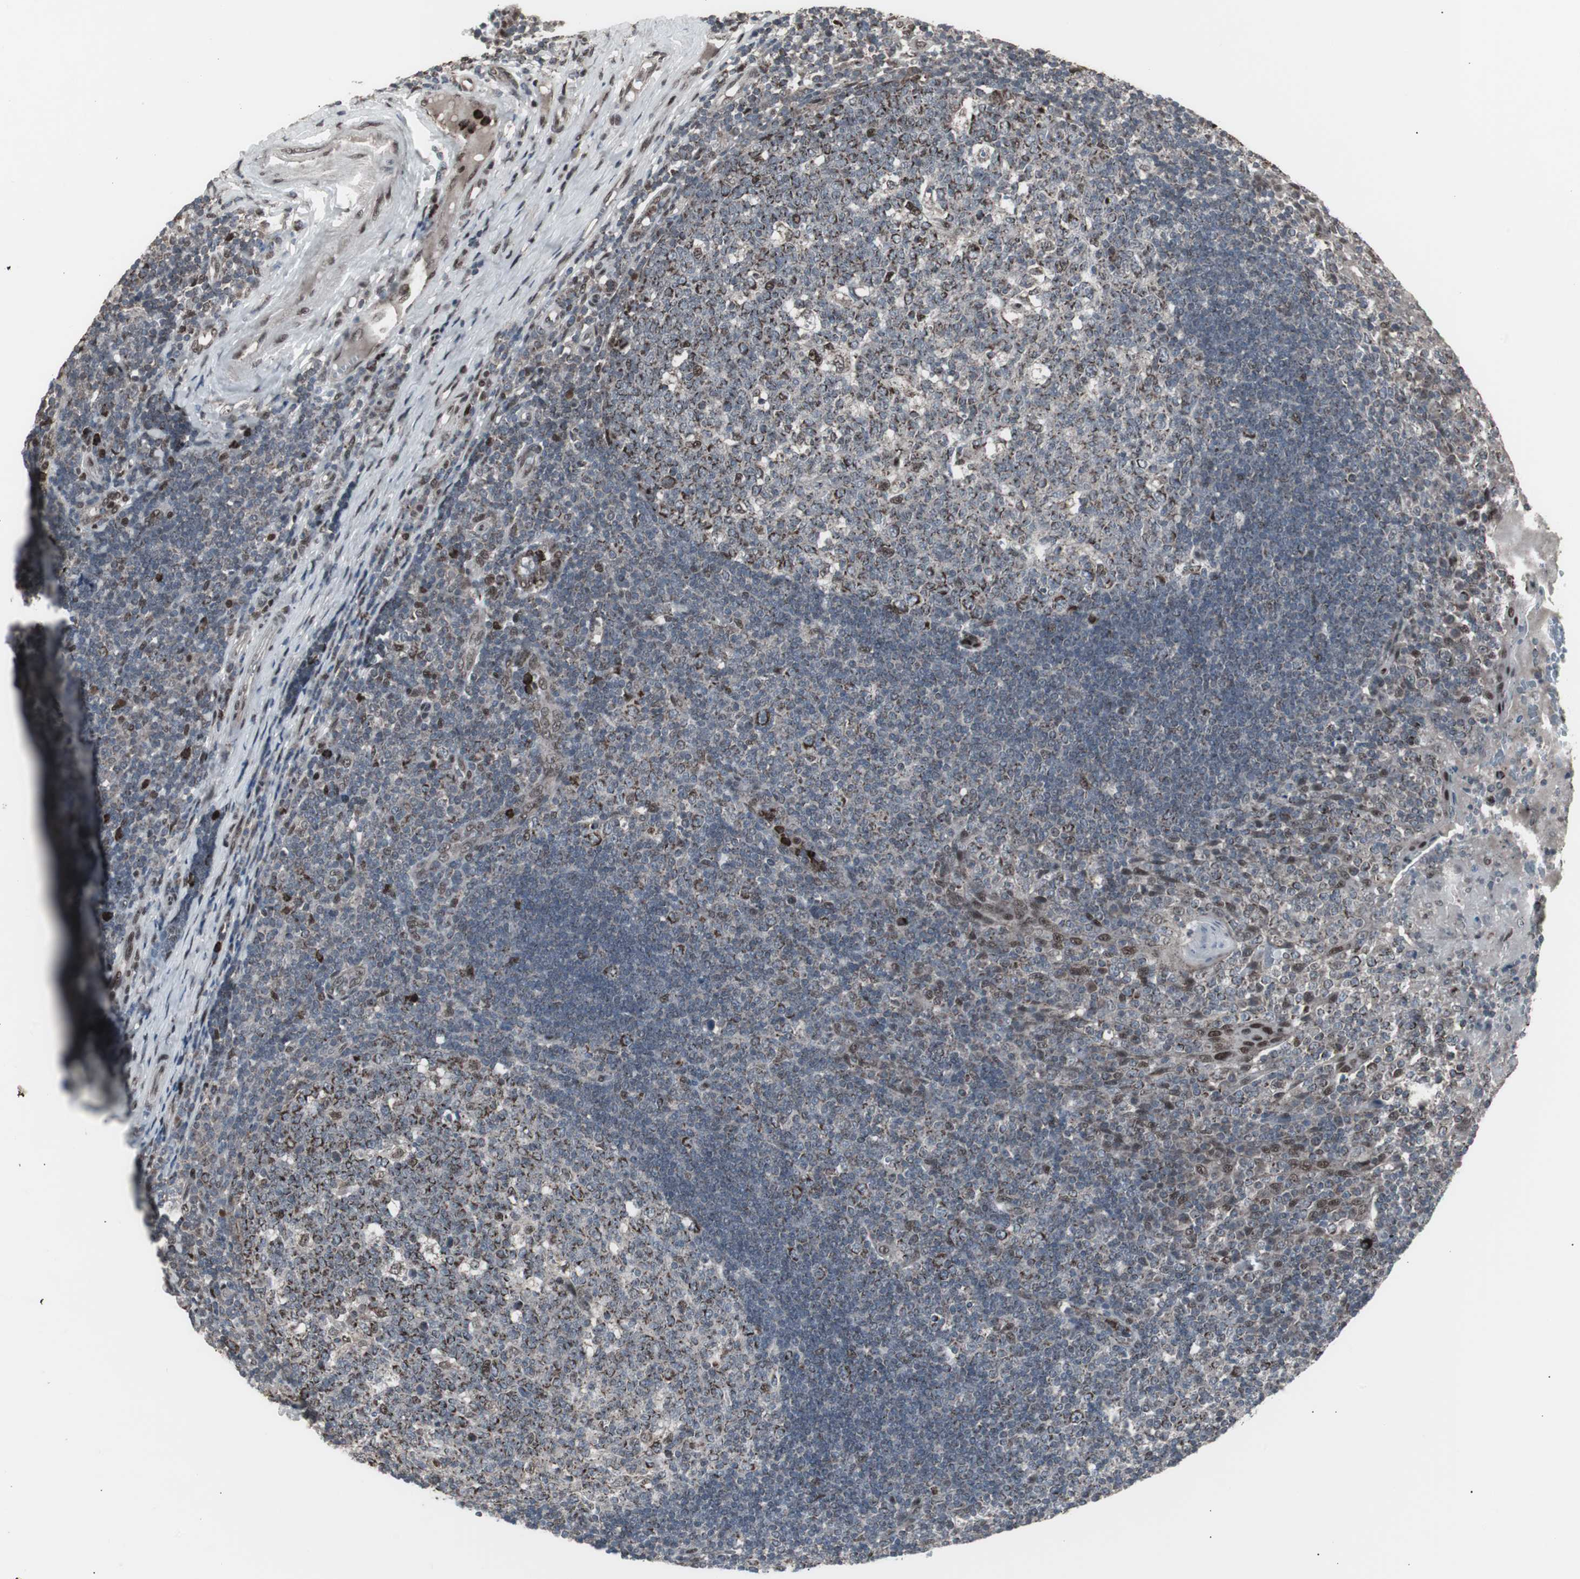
{"staining": {"intensity": "moderate", "quantity": "25%-75%", "location": "cytoplasmic/membranous,nuclear"}, "tissue": "tonsil", "cell_type": "Germinal center cells", "image_type": "normal", "snomed": [{"axis": "morphology", "description": "Normal tissue, NOS"}, {"axis": "topography", "description": "Tonsil"}], "caption": "An IHC photomicrograph of unremarkable tissue is shown. Protein staining in brown shows moderate cytoplasmic/membranous,nuclear positivity in tonsil within germinal center cells.", "gene": "RXRA", "patient": {"sex": "female", "age": 40}}